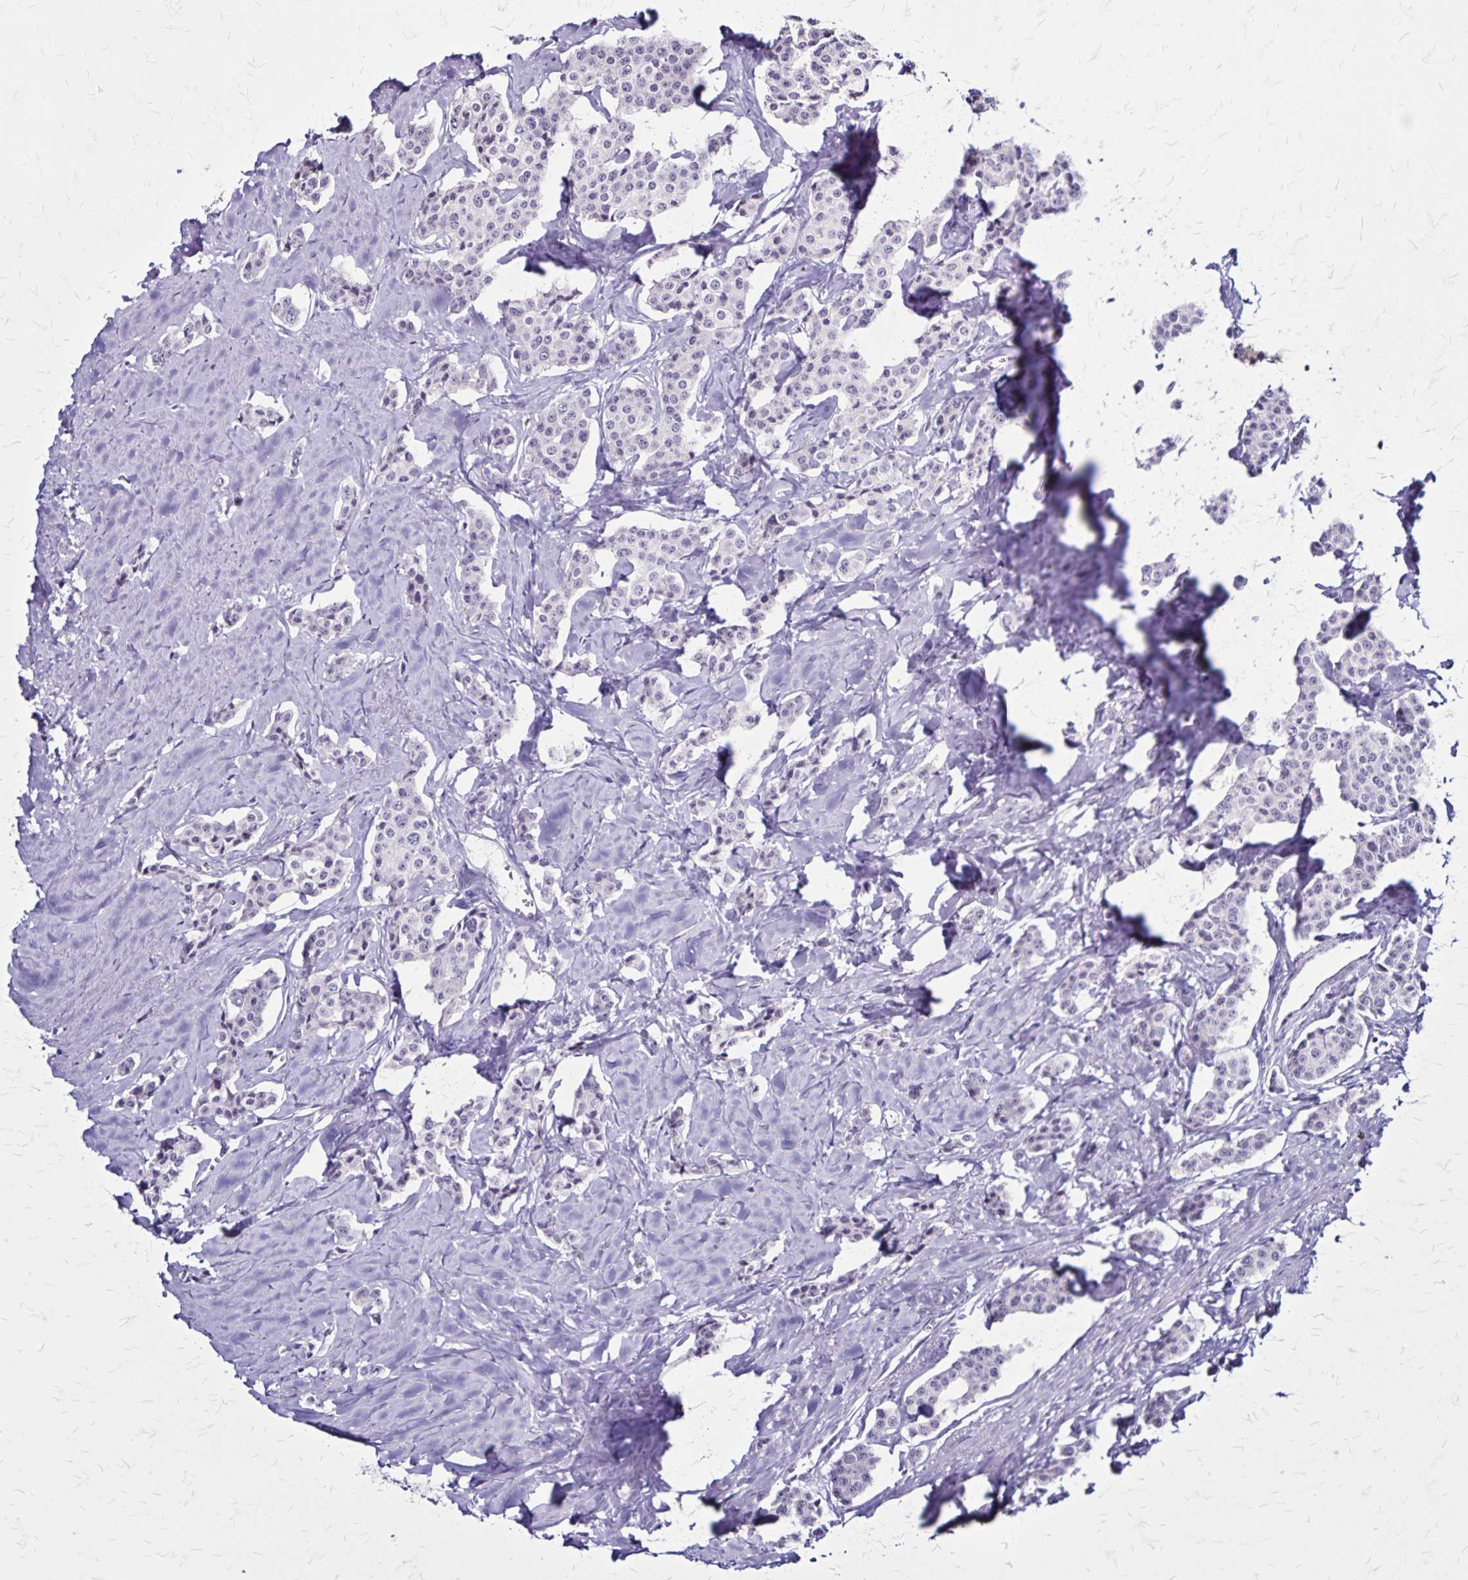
{"staining": {"intensity": "negative", "quantity": "none", "location": "none"}, "tissue": "carcinoid", "cell_type": "Tumor cells", "image_type": "cancer", "snomed": [{"axis": "morphology", "description": "Carcinoid, malignant, NOS"}, {"axis": "topography", "description": "Small intestine"}], "caption": "Immunohistochemistry photomicrograph of human malignant carcinoid stained for a protein (brown), which shows no positivity in tumor cells. The staining was performed using DAB (3,3'-diaminobenzidine) to visualize the protein expression in brown, while the nuclei were stained in blue with hematoxylin (Magnification: 20x).", "gene": "PLXNA4", "patient": {"sex": "female", "age": 64}}